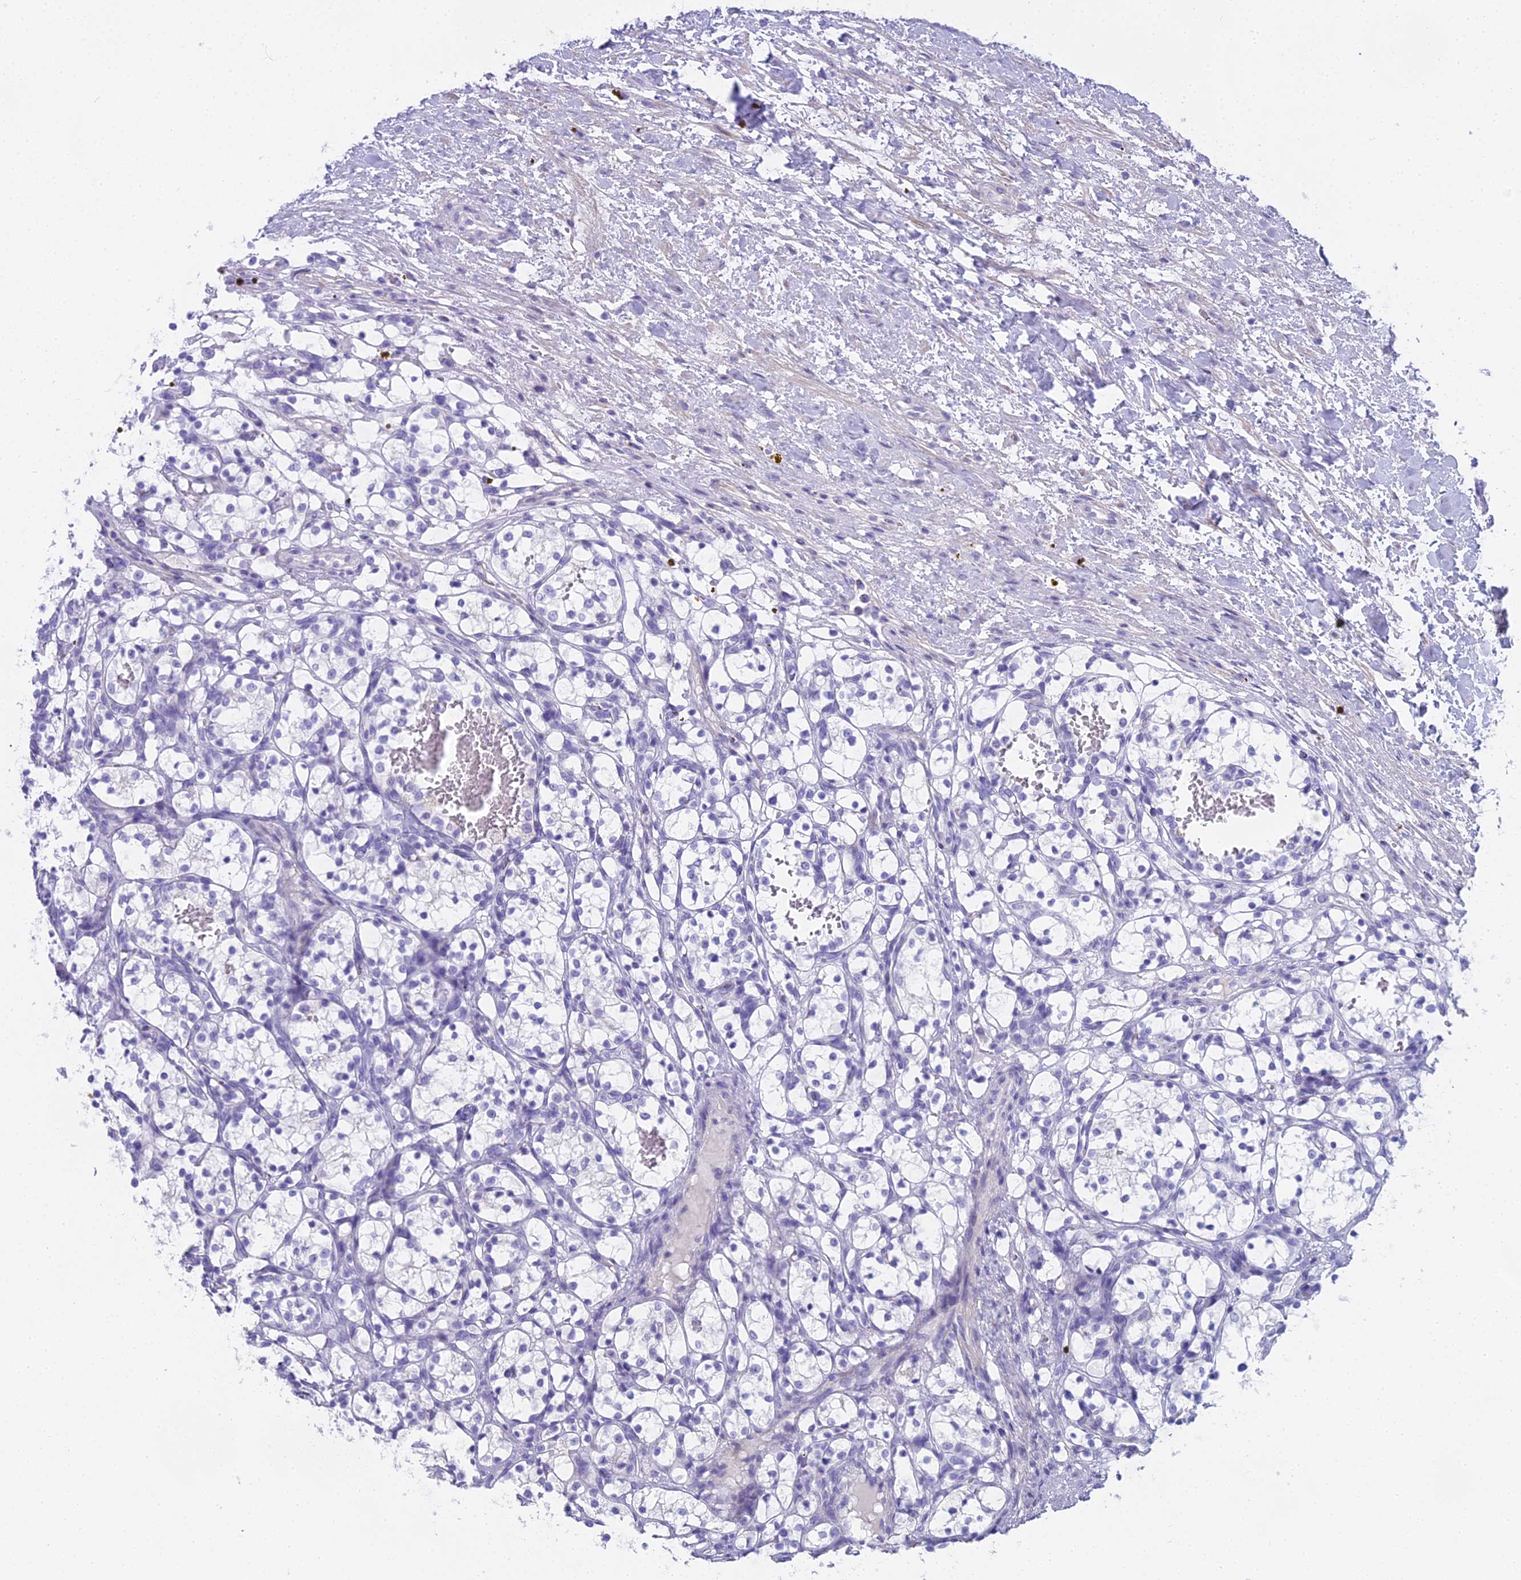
{"staining": {"intensity": "negative", "quantity": "none", "location": "none"}, "tissue": "renal cancer", "cell_type": "Tumor cells", "image_type": "cancer", "snomed": [{"axis": "morphology", "description": "Adenocarcinoma, NOS"}, {"axis": "topography", "description": "Kidney"}], "caption": "There is no significant positivity in tumor cells of renal adenocarcinoma.", "gene": "UNC80", "patient": {"sex": "female", "age": 69}}